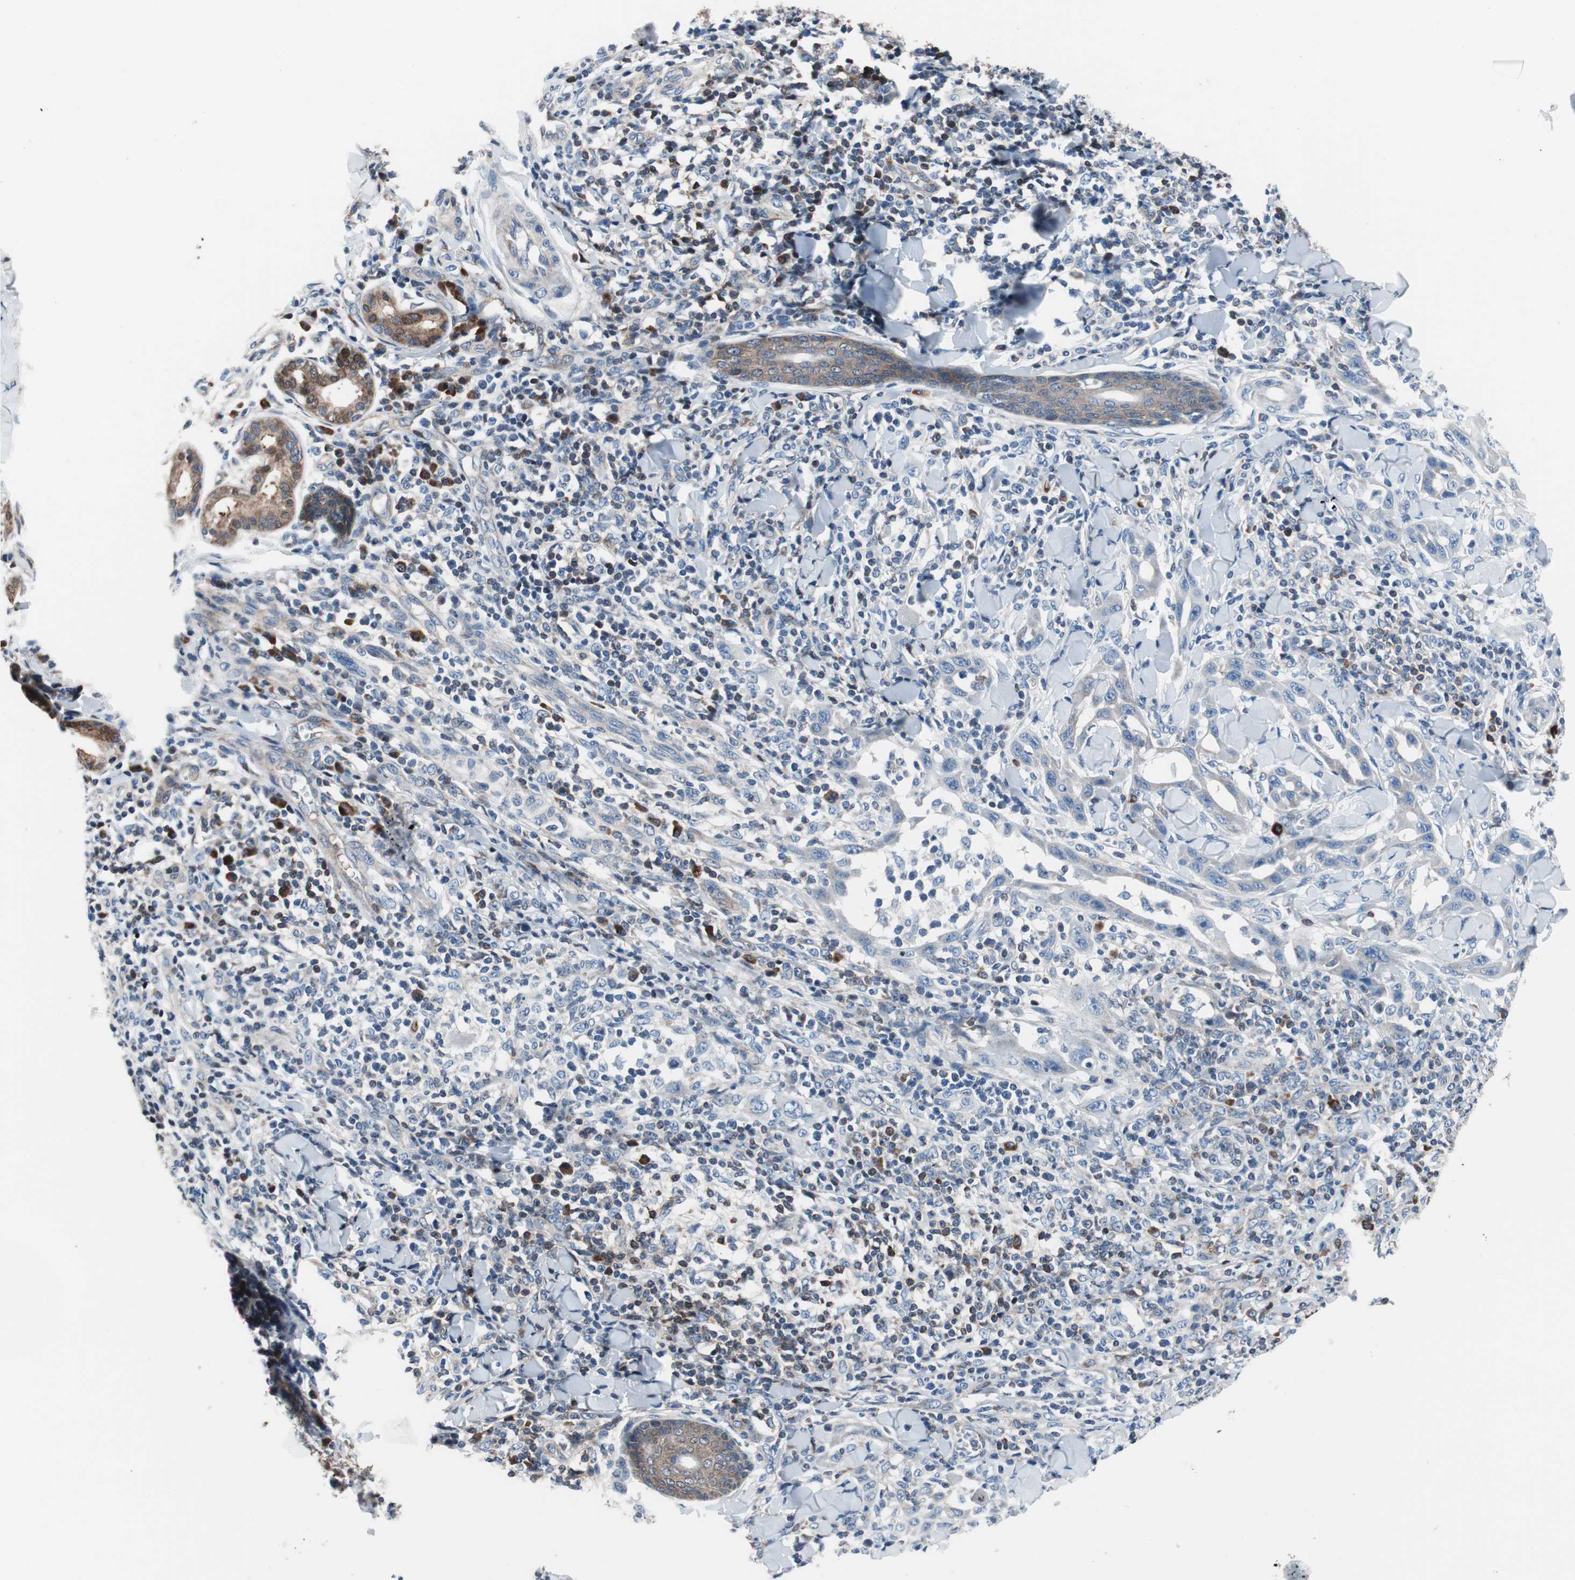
{"staining": {"intensity": "negative", "quantity": "none", "location": "none"}, "tissue": "skin cancer", "cell_type": "Tumor cells", "image_type": "cancer", "snomed": [{"axis": "morphology", "description": "Squamous cell carcinoma, NOS"}, {"axis": "topography", "description": "Skin"}], "caption": "This image is of skin cancer (squamous cell carcinoma) stained with immunohistochemistry (IHC) to label a protein in brown with the nuclei are counter-stained blue. There is no positivity in tumor cells. (Stains: DAB IHC with hematoxylin counter stain, Microscopy: brightfield microscopy at high magnification).", "gene": "PRDX2", "patient": {"sex": "male", "age": 24}}